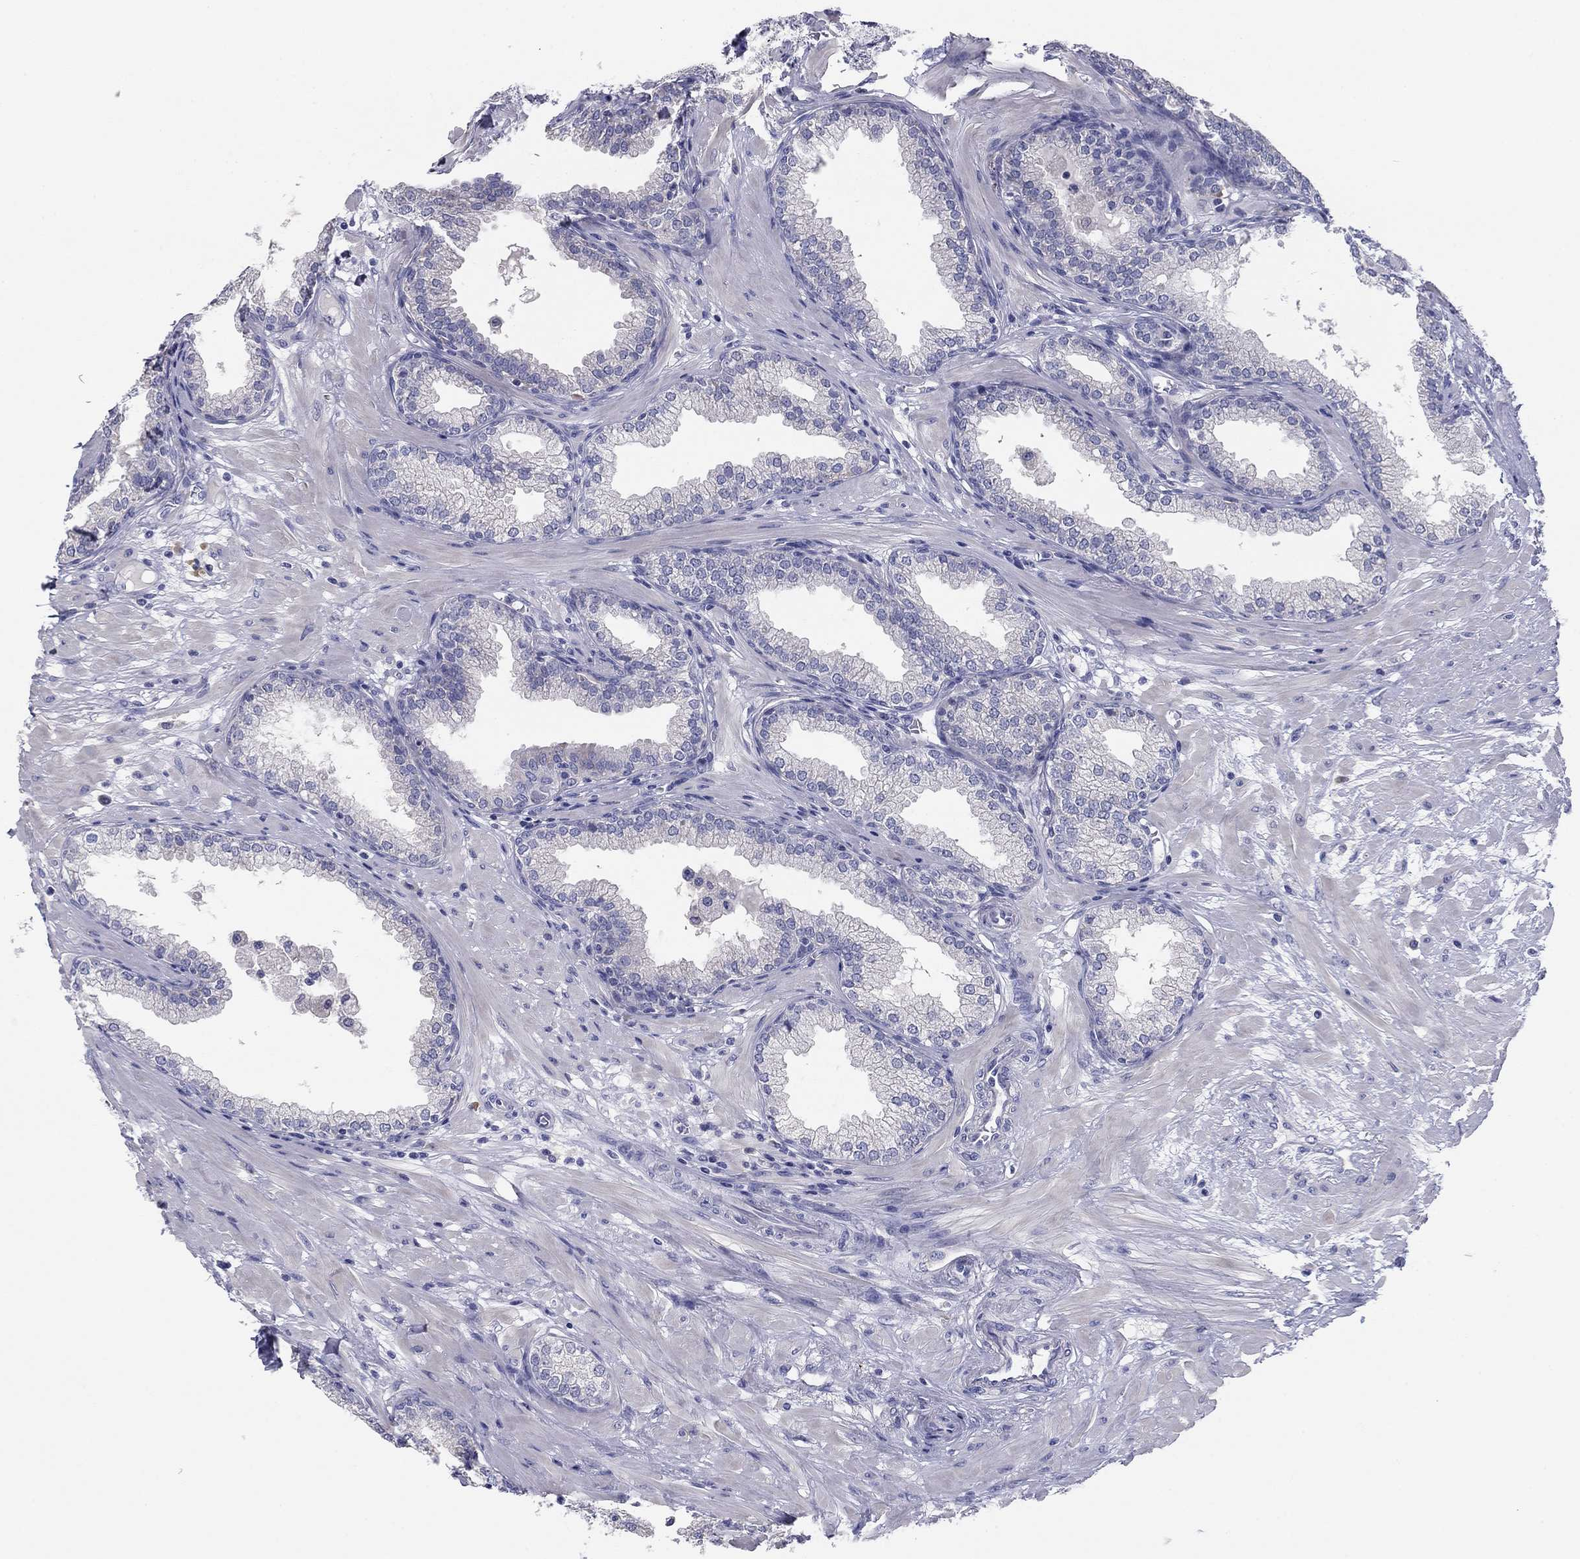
{"staining": {"intensity": "negative", "quantity": "none", "location": "none"}, "tissue": "prostate", "cell_type": "Glandular cells", "image_type": "normal", "snomed": [{"axis": "morphology", "description": "Normal tissue, NOS"}, {"axis": "topography", "description": "Prostate"}], "caption": "There is no significant positivity in glandular cells of prostate.", "gene": "GRK7", "patient": {"sex": "male", "age": 64}}